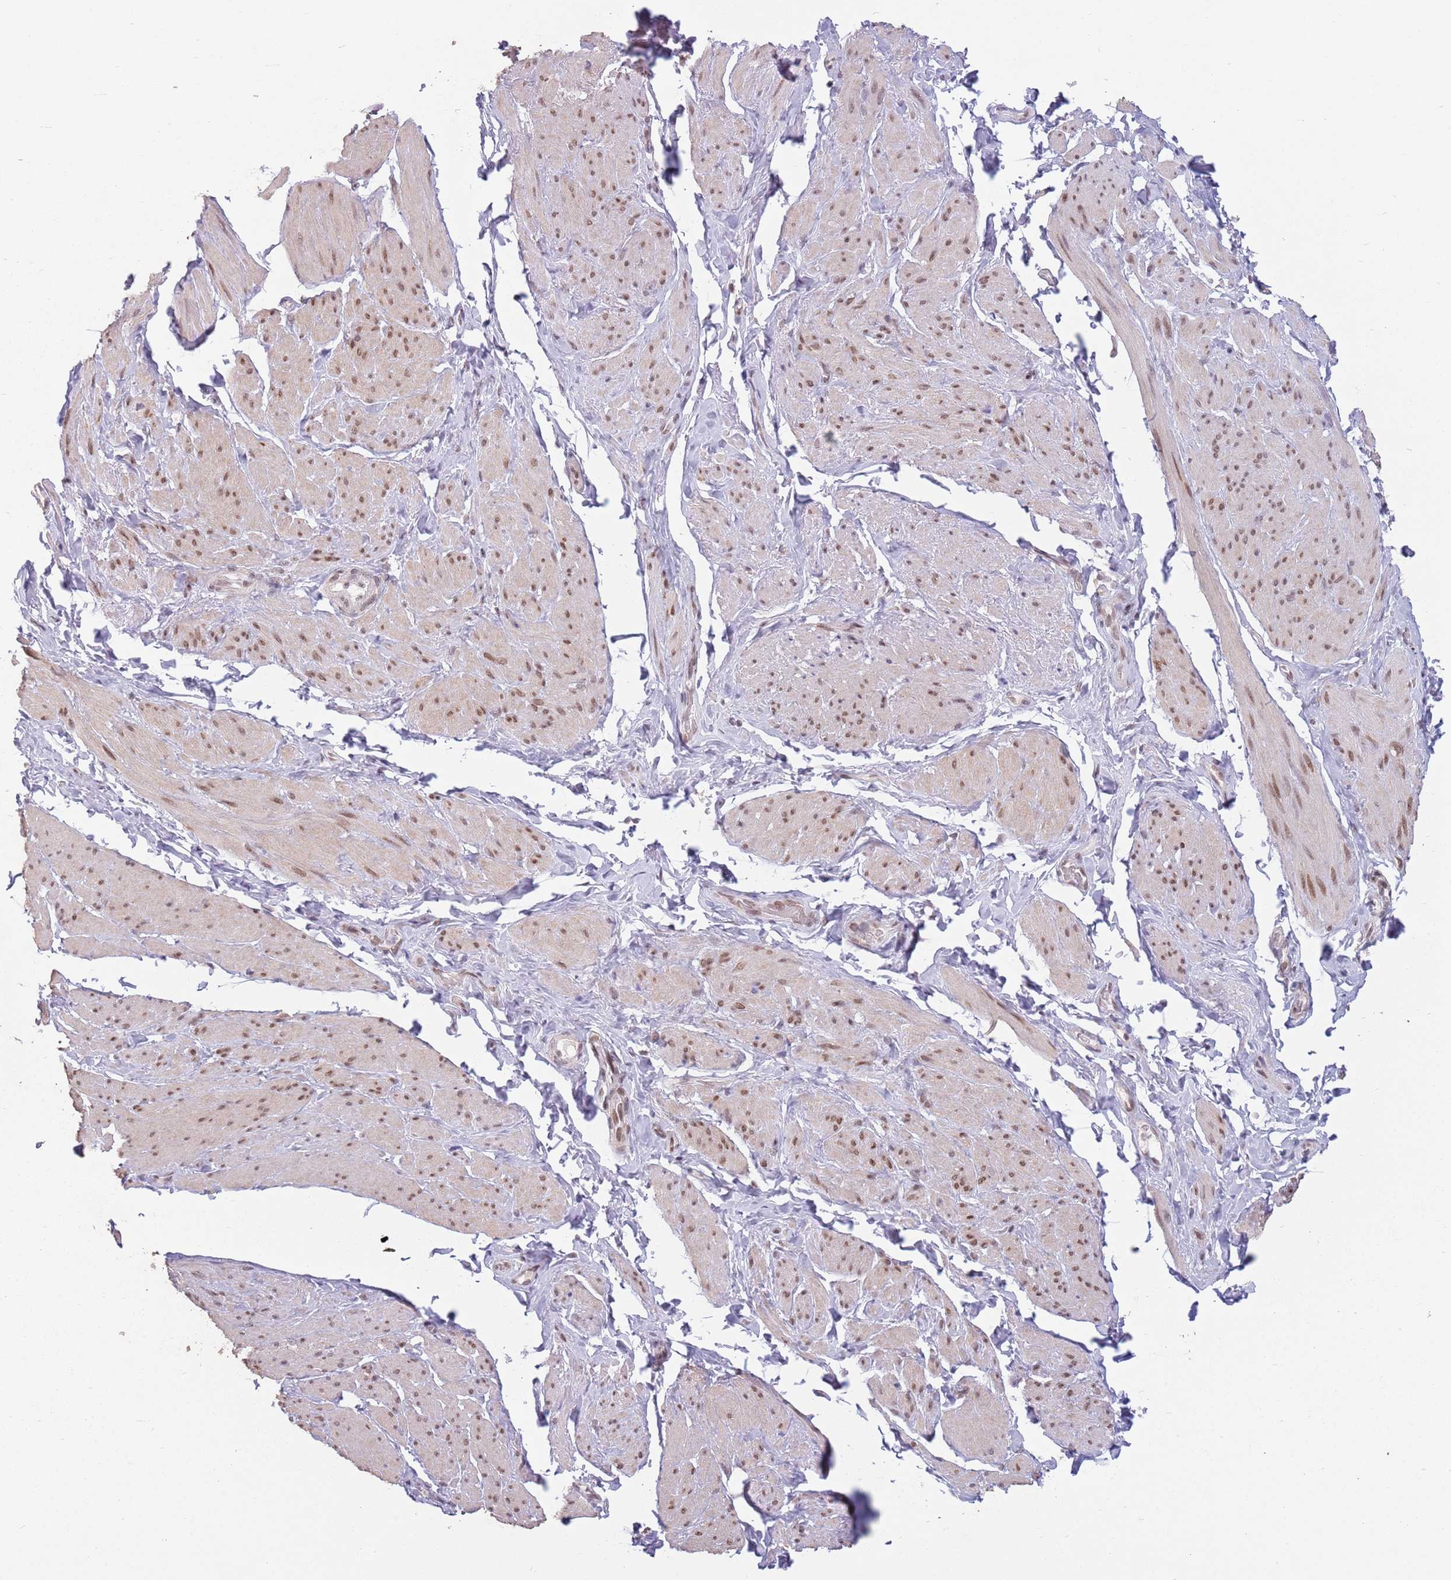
{"staining": {"intensity": "moderate", "quantity": "25%-75%", "location": "nuclear"}, "tissue": "smooth muscle", "cell_type": "Smooth muscle cells", "image_type": "normal", "snomed": [{"axis": "morphology", "description": "Normal tissue, NOS"}, {"axis": "topography", "description": "Smooth muscle"}, {"axis": "topography", "description": "Peripheral nerve tissue"}], "caption": "Benign smooth muscle was stained to show a protein in brown. There is medium levels of moderate nuclear staining in approximately 25%-75% of smooth muscle cells. (Stains: DAB in brown, nuclei in blue, Microscopy: brightfield microscopy at high magnification).", "gene": "ZNF574", "patient": {"sex": "male", "age": 69}}